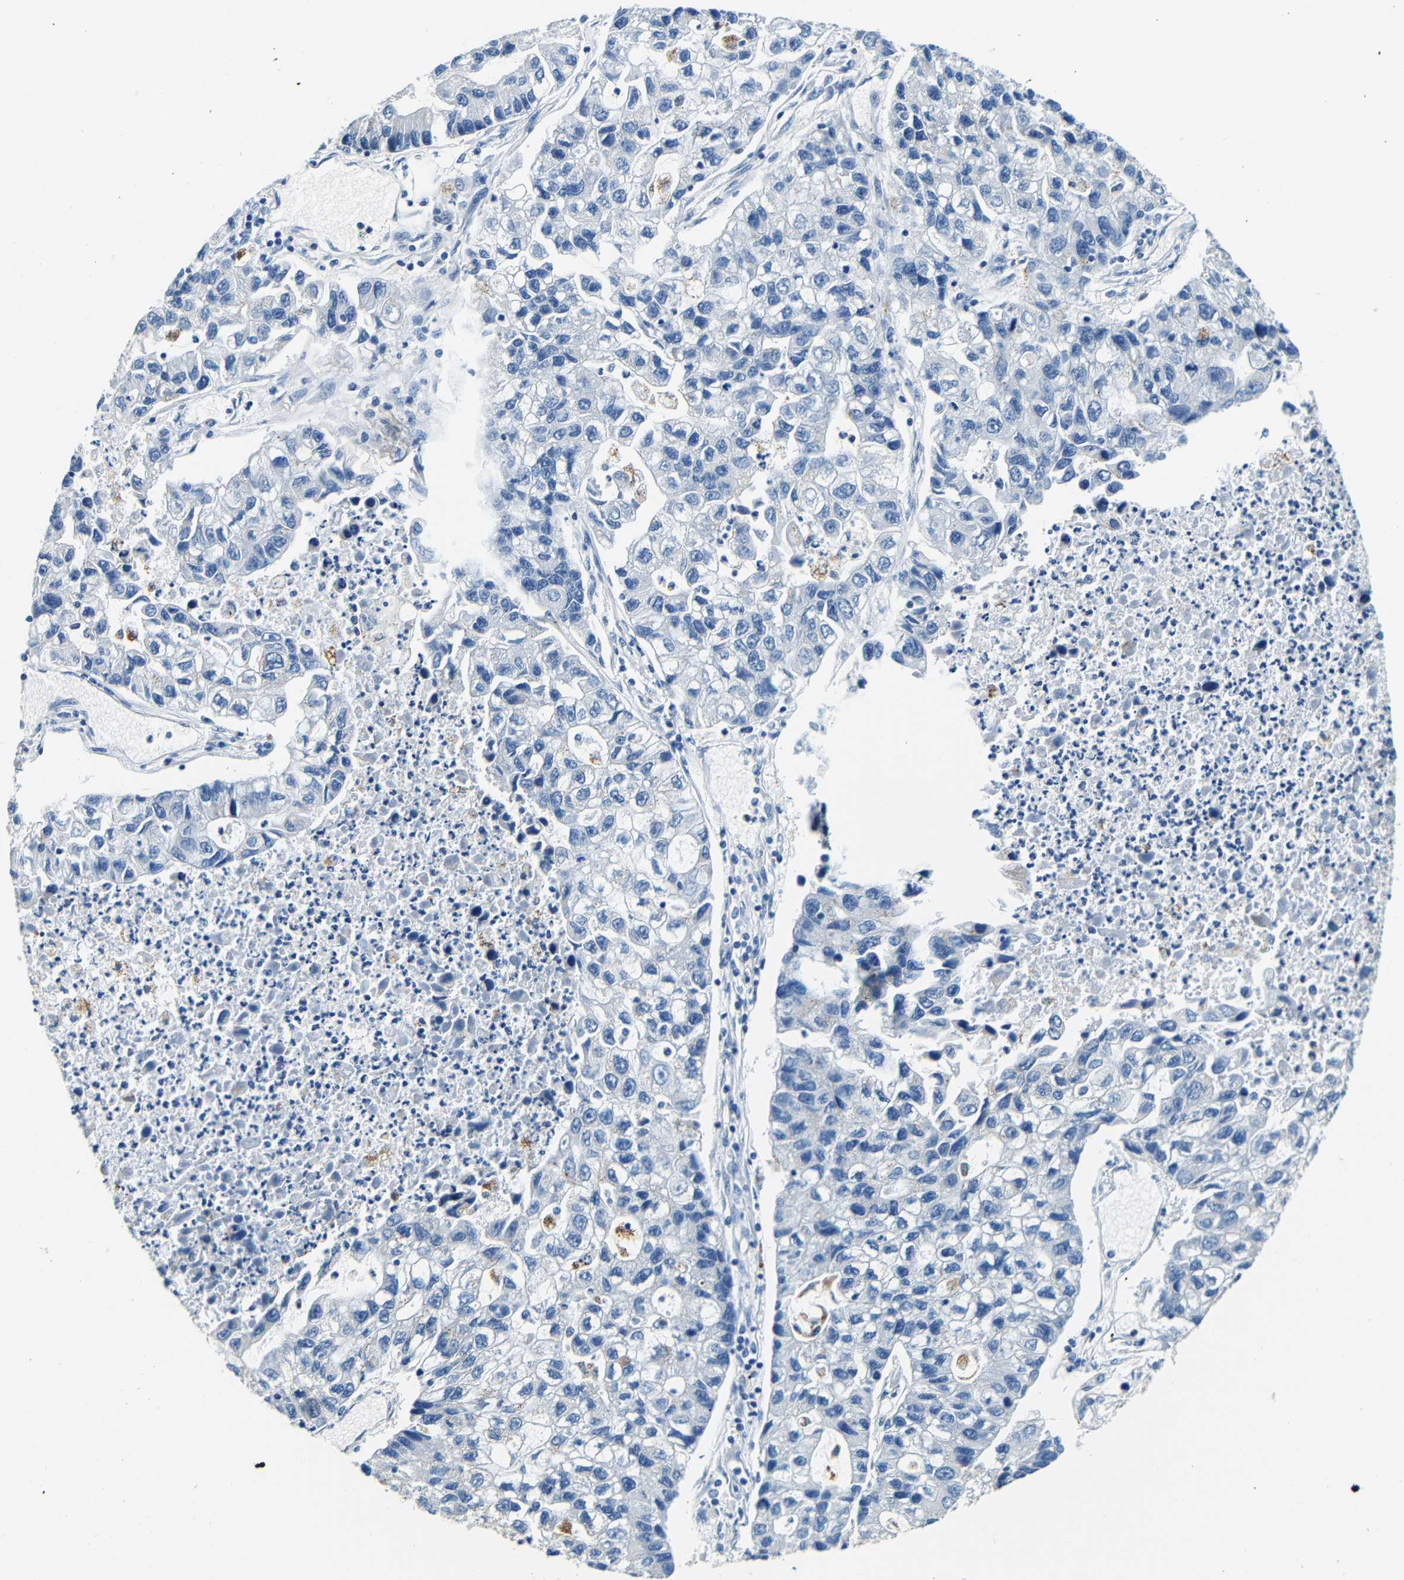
{"staining": {"intensity": "negative", "quantity": "none", "location": "none"}, "tissue": "lung cancer", "cell_type": "Tumor cells", "image_type": "cancer", "snomed": [{"axis": "morphology", "description": "Adenocarcinoma, NOS"}, {"axis": "topography", "description": "Lung"}], "caption": "Immunohistochemistry (IHC) of human lung adenocarcinoma shows no expression in tumor cells. (Brightfield microscopy of DAB (3,3'-diaminobenzidine) immunohistochemistry at high magnification).", "gene": "FMO5", "patient": {"sex": "female", "age": 51}}